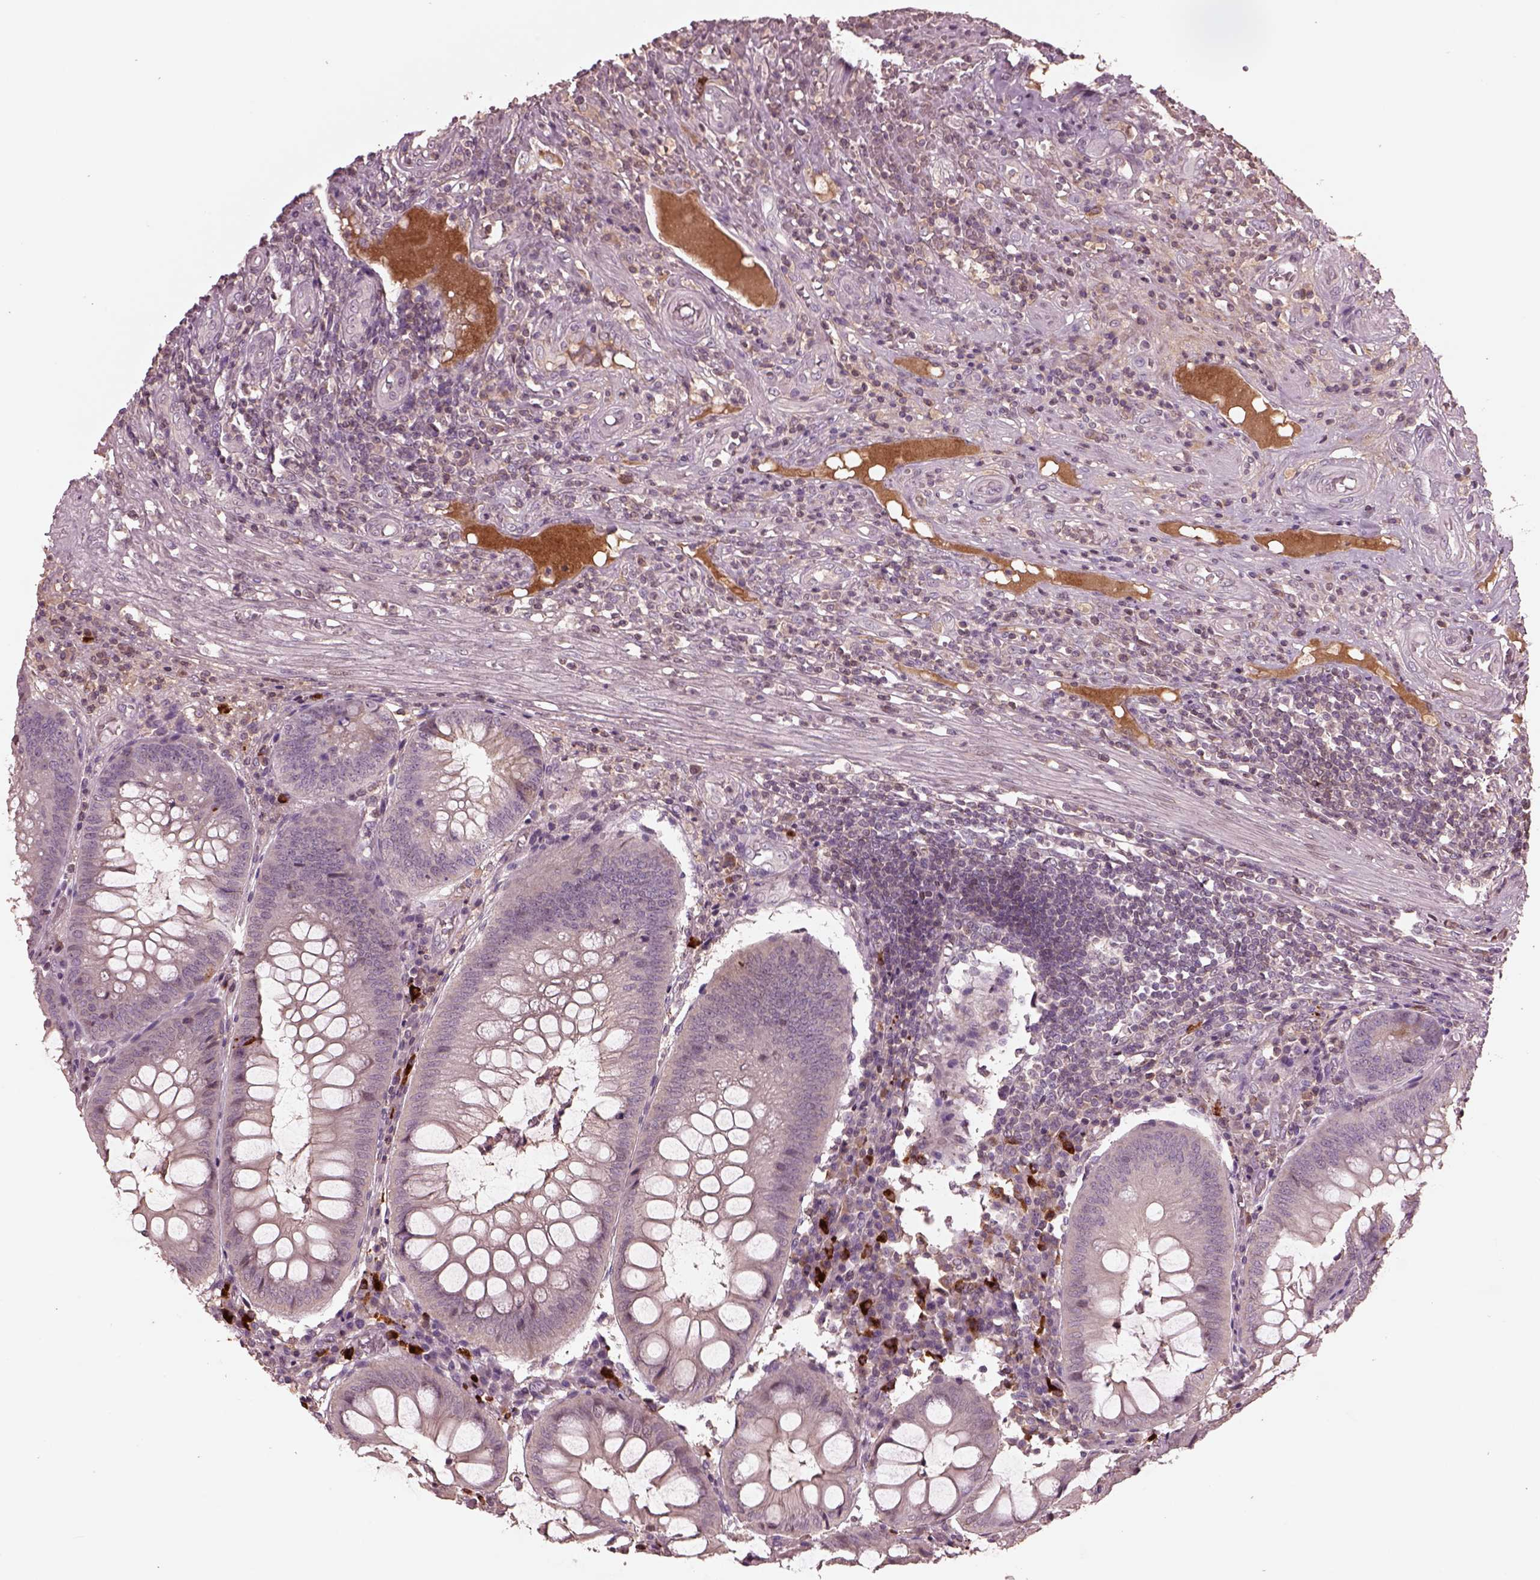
{"staining": {"intensity": "negative", "quantity": "none", "location": "none"}, "tissue": "appendix", "cell_type": "Glandular cells", "image_type": "normal", "snomed": [{"axis": "morphology", "description": "Normal tissue, NOS"}, {"axis": "morphology", "description": "Inflammation, NOS"}, {"axis": "topography", "description": "Appendix"}], "caption": "This is an immunohistochemistry image of normal human appendix. There is no positivity in glandular cells.", "gene": "PTX4", "patient": {"sex": "male", "age": 16}}